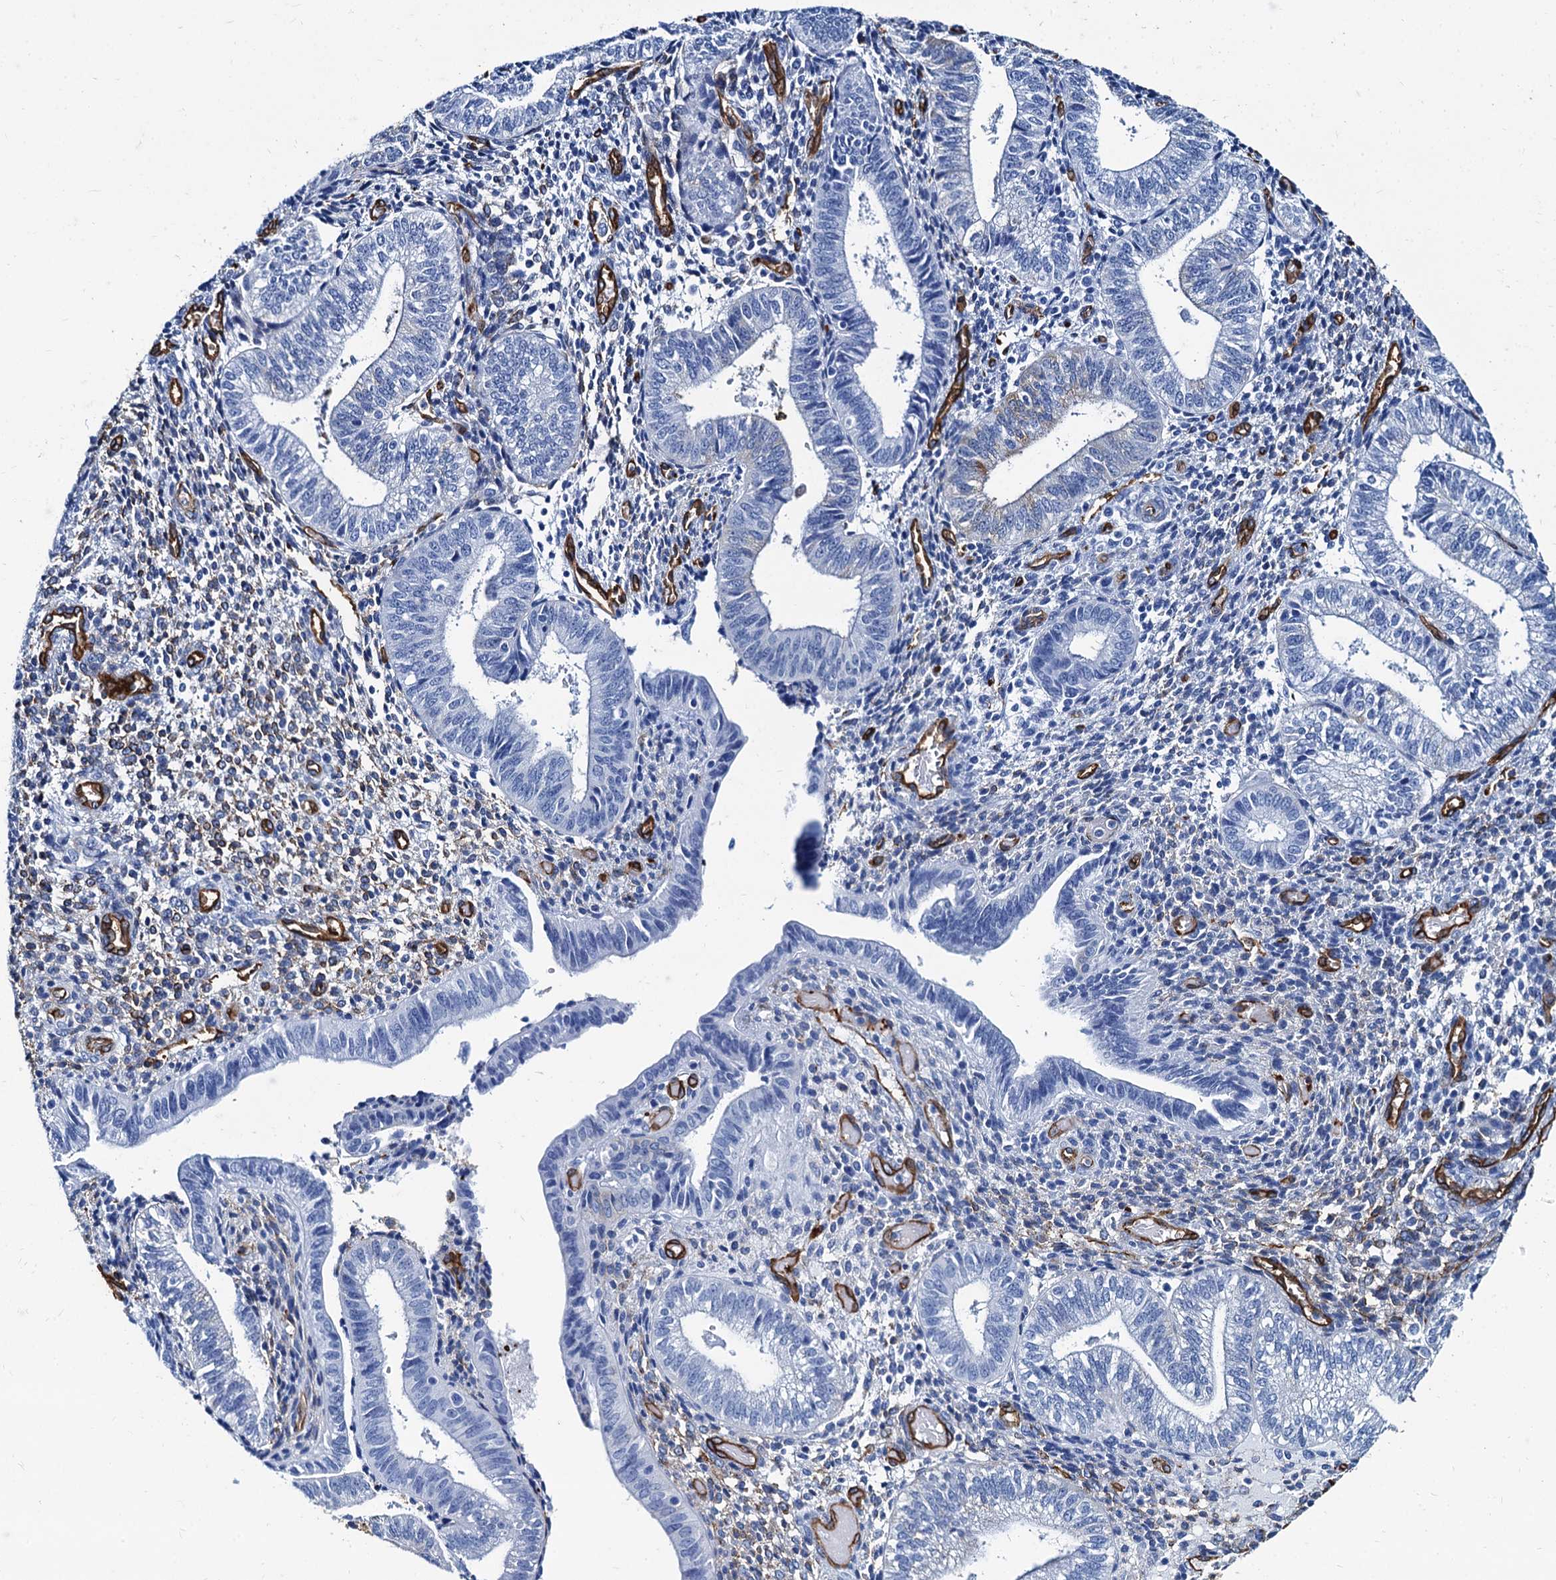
{"staining": {"intensity": "negative", "quantity": "none", "location": "none"}, "tissue": "endometrium", "cell_type": "Cells in endometrial stroma", "image_type": "normal", "snomed": [{"axis": "morphology", "description": "Normal tissue, NOS"}, {"axis": "topography", "description": "Endometrium"}], "caption": "This histopathology image is of unremarkable endometrium stained with immunohistochemistry (IHC) to label a protein in brown with the nuclei are counter-stained blue. There is no expression in cells in endometrial stroma.", "gene": "CAVIN2", "patient": {"sex": "female", "age": 34}}